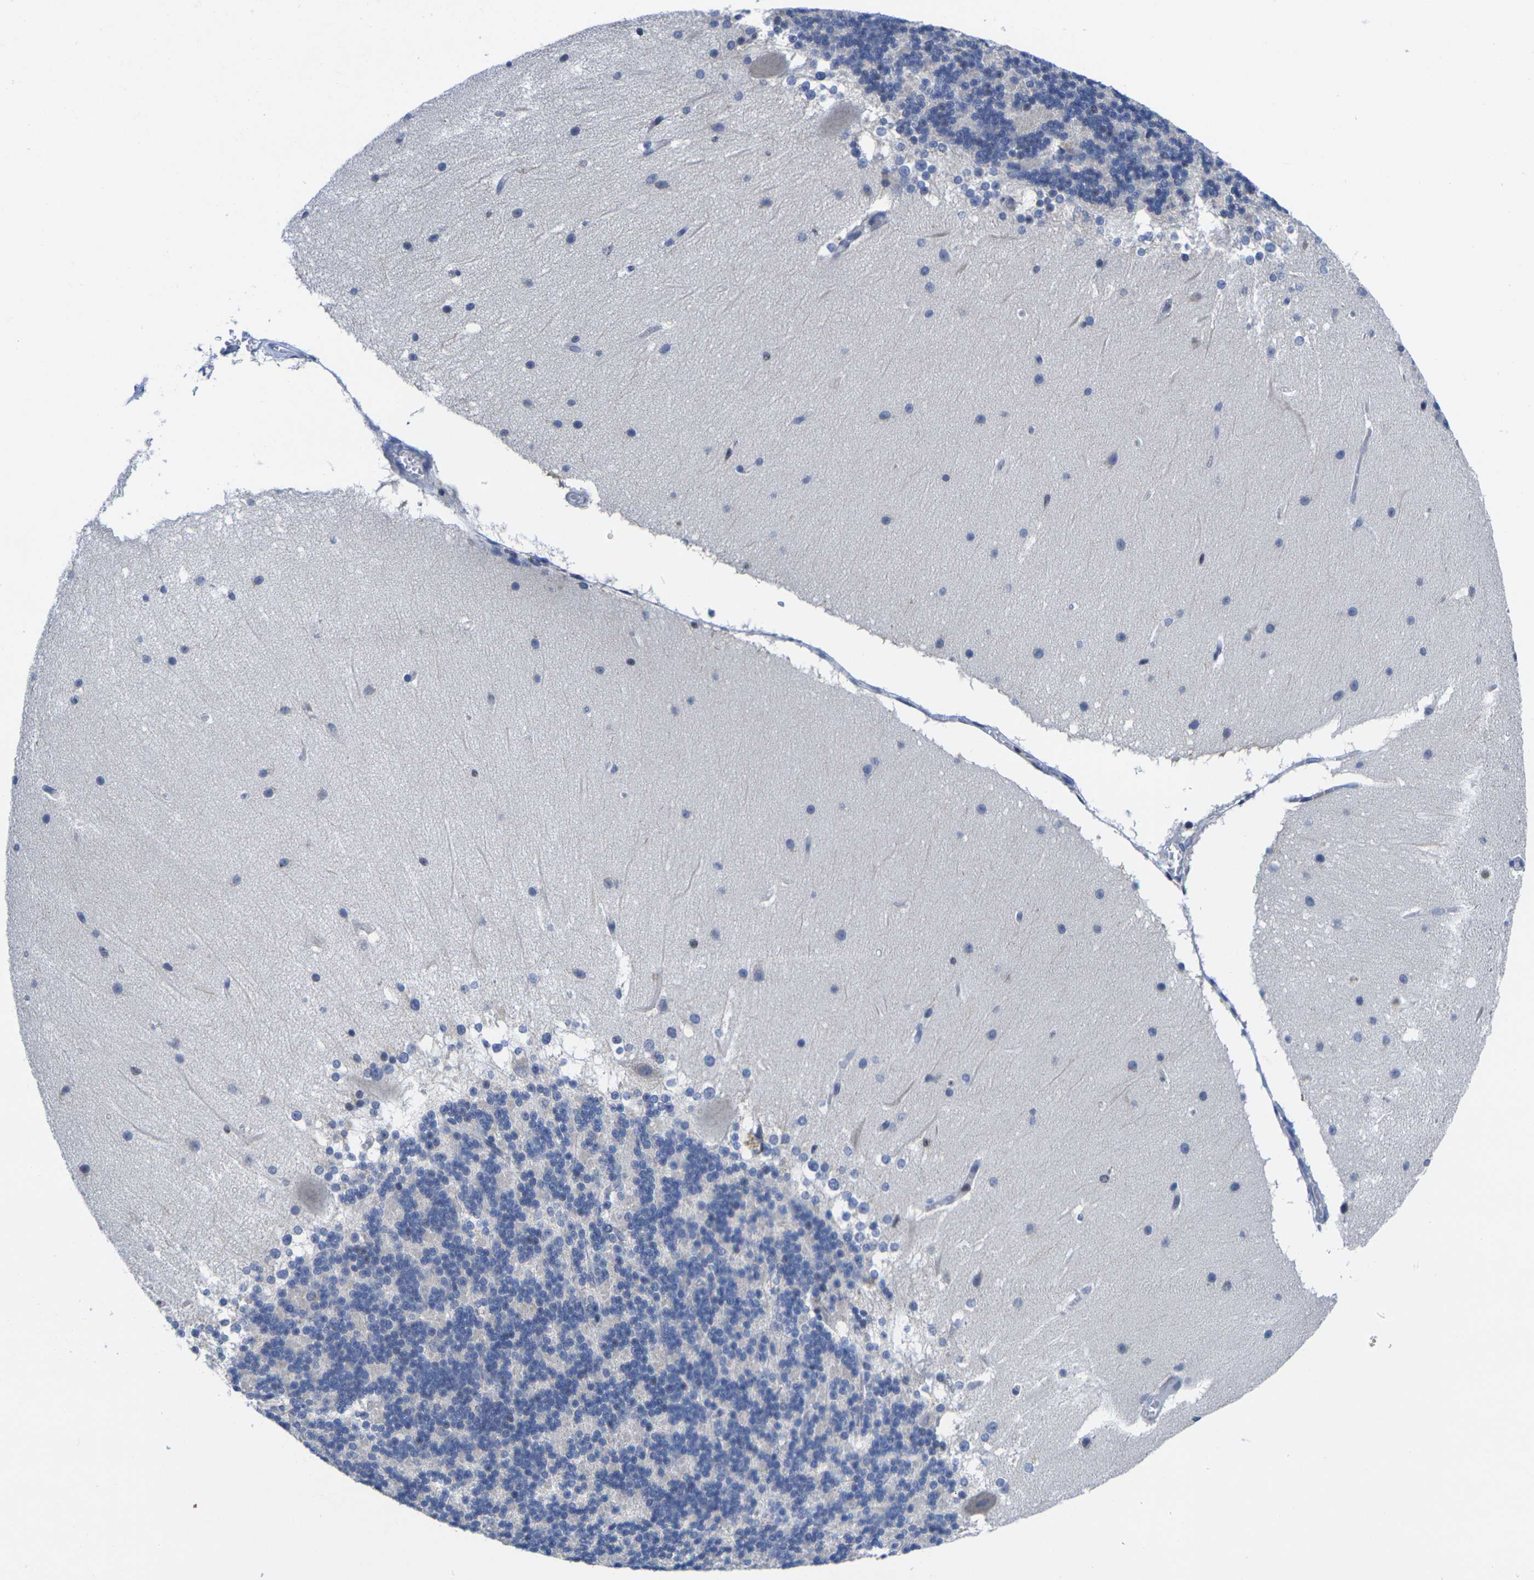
{"staining": {"intensity": "negative", "quantity": "none", "location": "none"}, "tissue": "cerebellum", "cell_type": "Cells in granular layer", "image_type": "normal", "snomed": [{"axis": "morphology", "description": "Normal tissue, NOS"}, {"axis": "topography", "description": "Cerebellum"}], "caption": "Benign cerebellum was stained to show a protein in brown. There is no significant expression in cells in granular layer. (DAB (3,3'-diaminobenzidine) IHC visualized using brightfield microscopy, high magnification).", "gene": "IKZF1", "patient": {"sex": "female", "age": 19}}